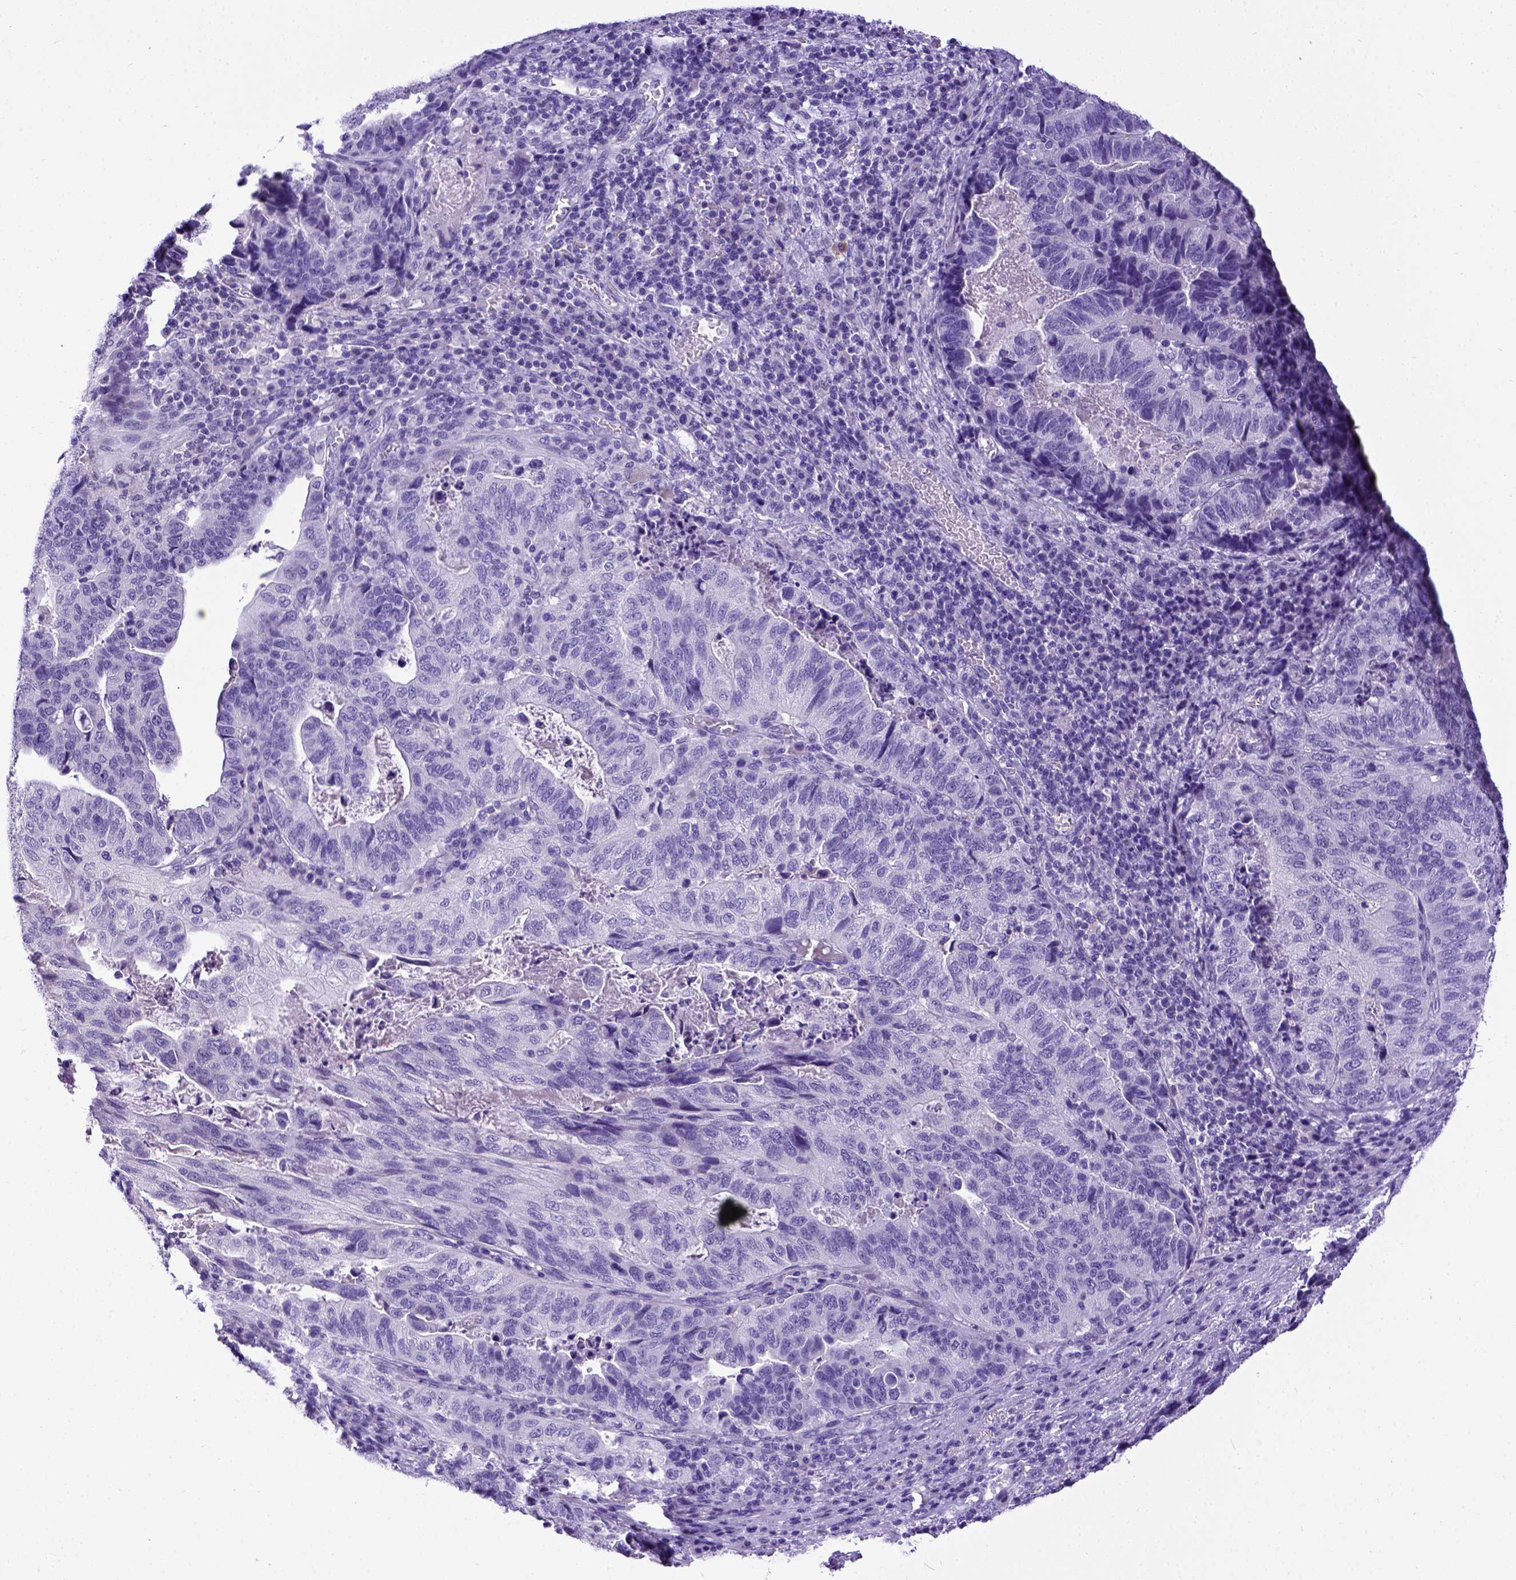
{"staining": {"intensity": "negative", "quantity": "none", "location": "none"}, "tissue": "stomach cancer", "cell_type": "Tumor cells", "image_type": "cancer", "snomed": [{"axis": "morphology", "description": "Adenocarcinoma, NOS"}, {"axis": "topography", "description": "Stomach, upper"}], "caption": "Stomach cancer was stained to show a protein in brown. There is no significant staining in tumor cells. (IHC, brightfield microscopy, high magnification).", "gene": "ESR1", "patient": {"sex": "female", "age": 67}}